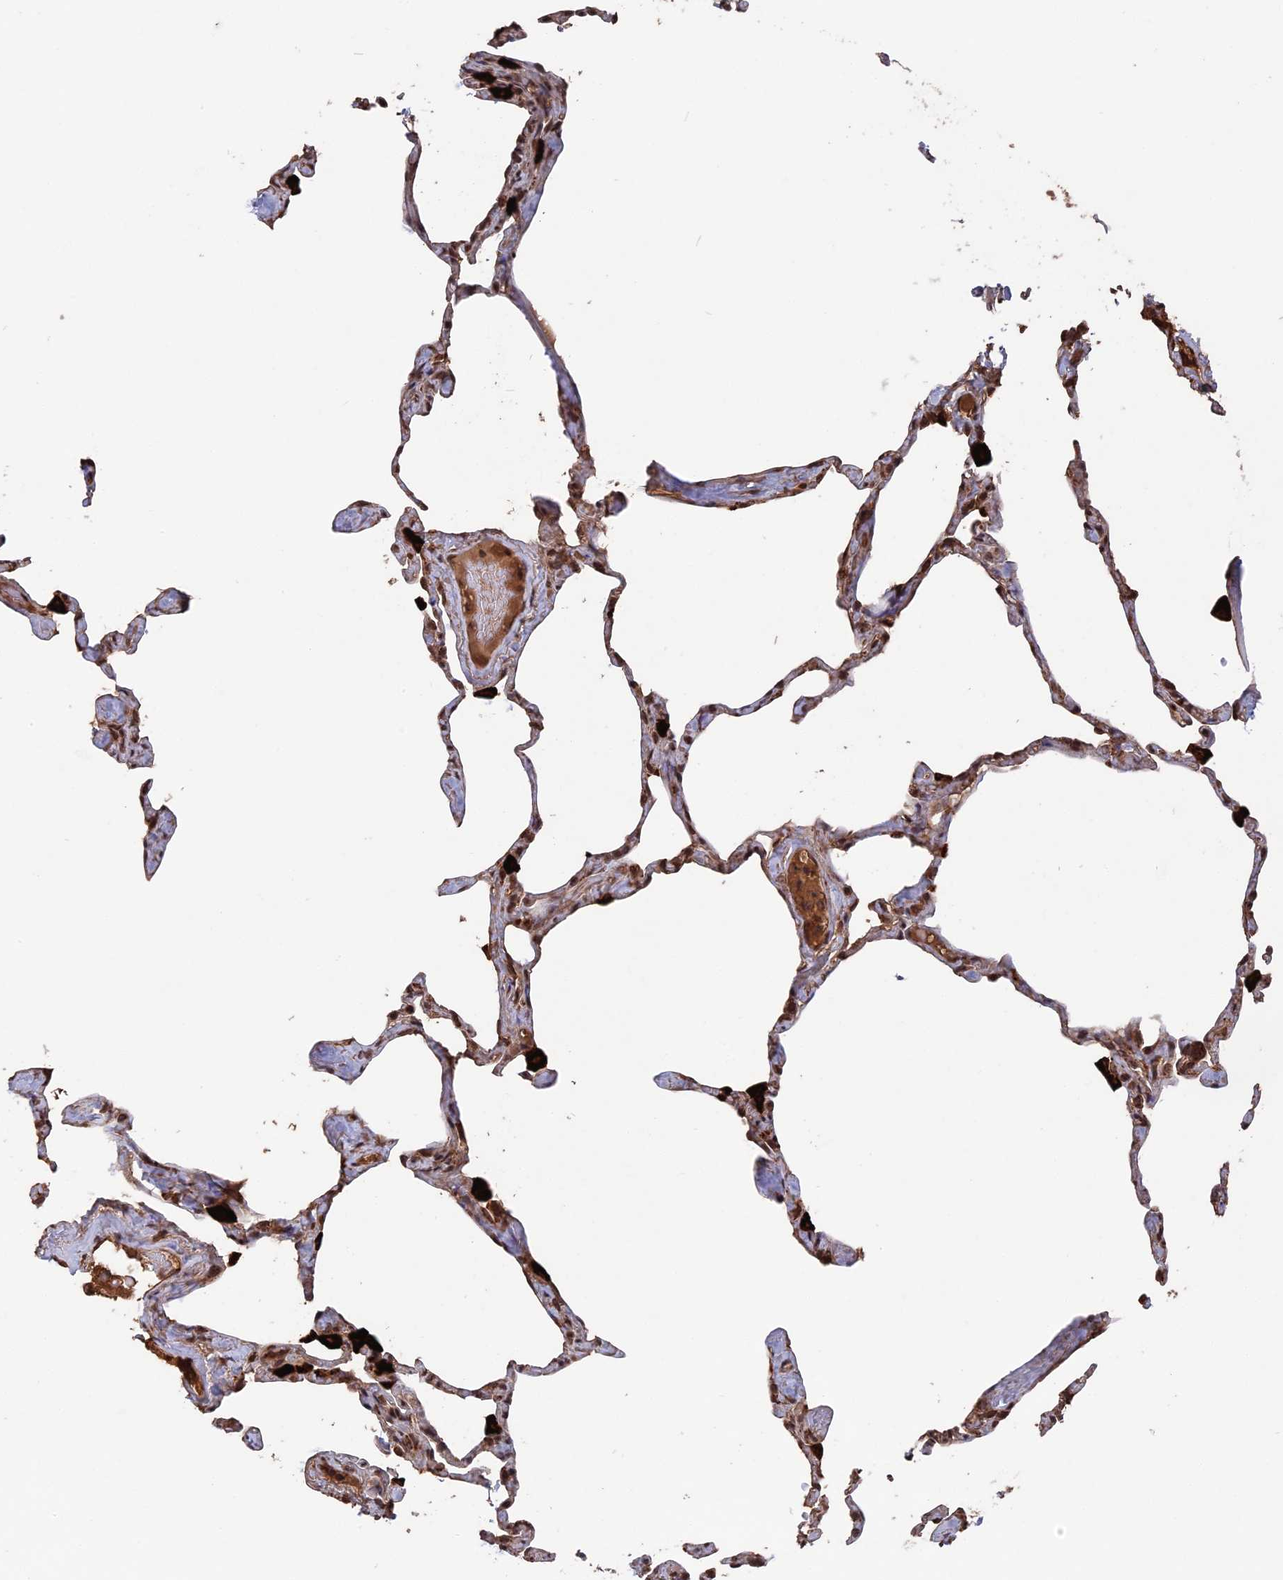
{"staining": {"intensity": "moderate", "quantity": "25%-75%", "location": "cytoplasmic/membranous"}, "tissue": "lung", "cell_type": "Alveolar cells", "image_type": "normal", "snomed": [{"axis": "morphology", "description": "Normal tissue, NOS"}, {"axis": "topography", "description": "Lung"}], "caption": "Benign lung was stained to show a protein in brown. There is medium levels of moderate cytoplasmic/membranous positivity in approximately 25%-75% of alveolar cells. (DAB IHC, brown staining for protein, blue staining for nuclei).", "gene": "TELO2", "patient": {"sex": "male", "age": 65}}